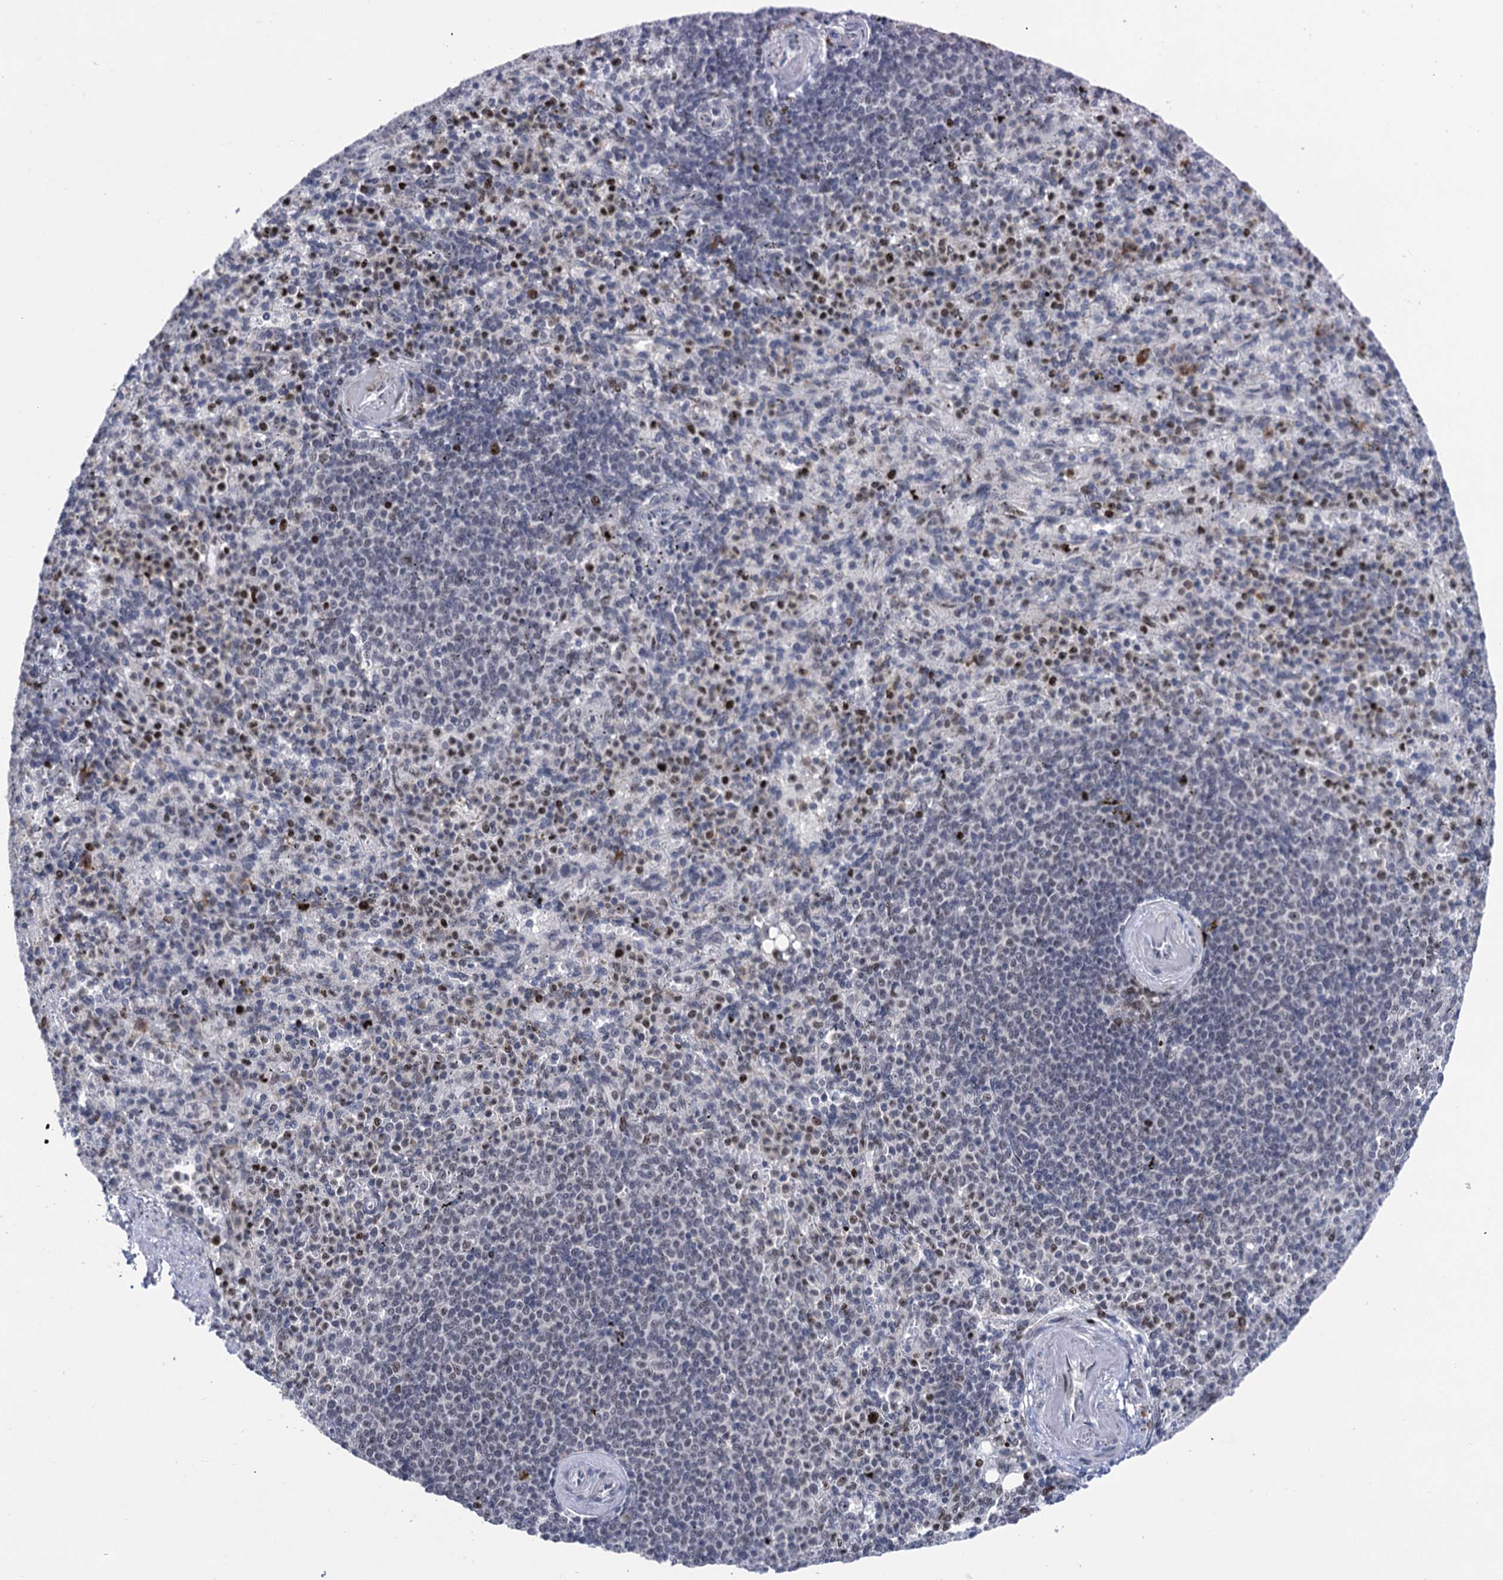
{"staining": {"intensity": "moderate", "quantity": "25%-75%", "location": "nuclear"}, "tissue": "spleen", "cell_type": "Cells in red pulp", "image_type": "normal", "snomed": [{"axis": "morphology", "description": "Normal tissue, NOS"}, {"axis": "topography", "description": "Spleen"}], "caption": "Immunohistochemistry staining of normal spleen, which demonstrates medium levels of moderate nuclear staining in approximately 25%-75% of cells in red pulp indicating moderate nuclear protein positivity. The staining was performed using DAB (brown) for protein detection and nuclei were counterstained in hematoxylin (blue).", "gene": "ZCCHC10", "patient": {"sex": "female", "age": 74}}